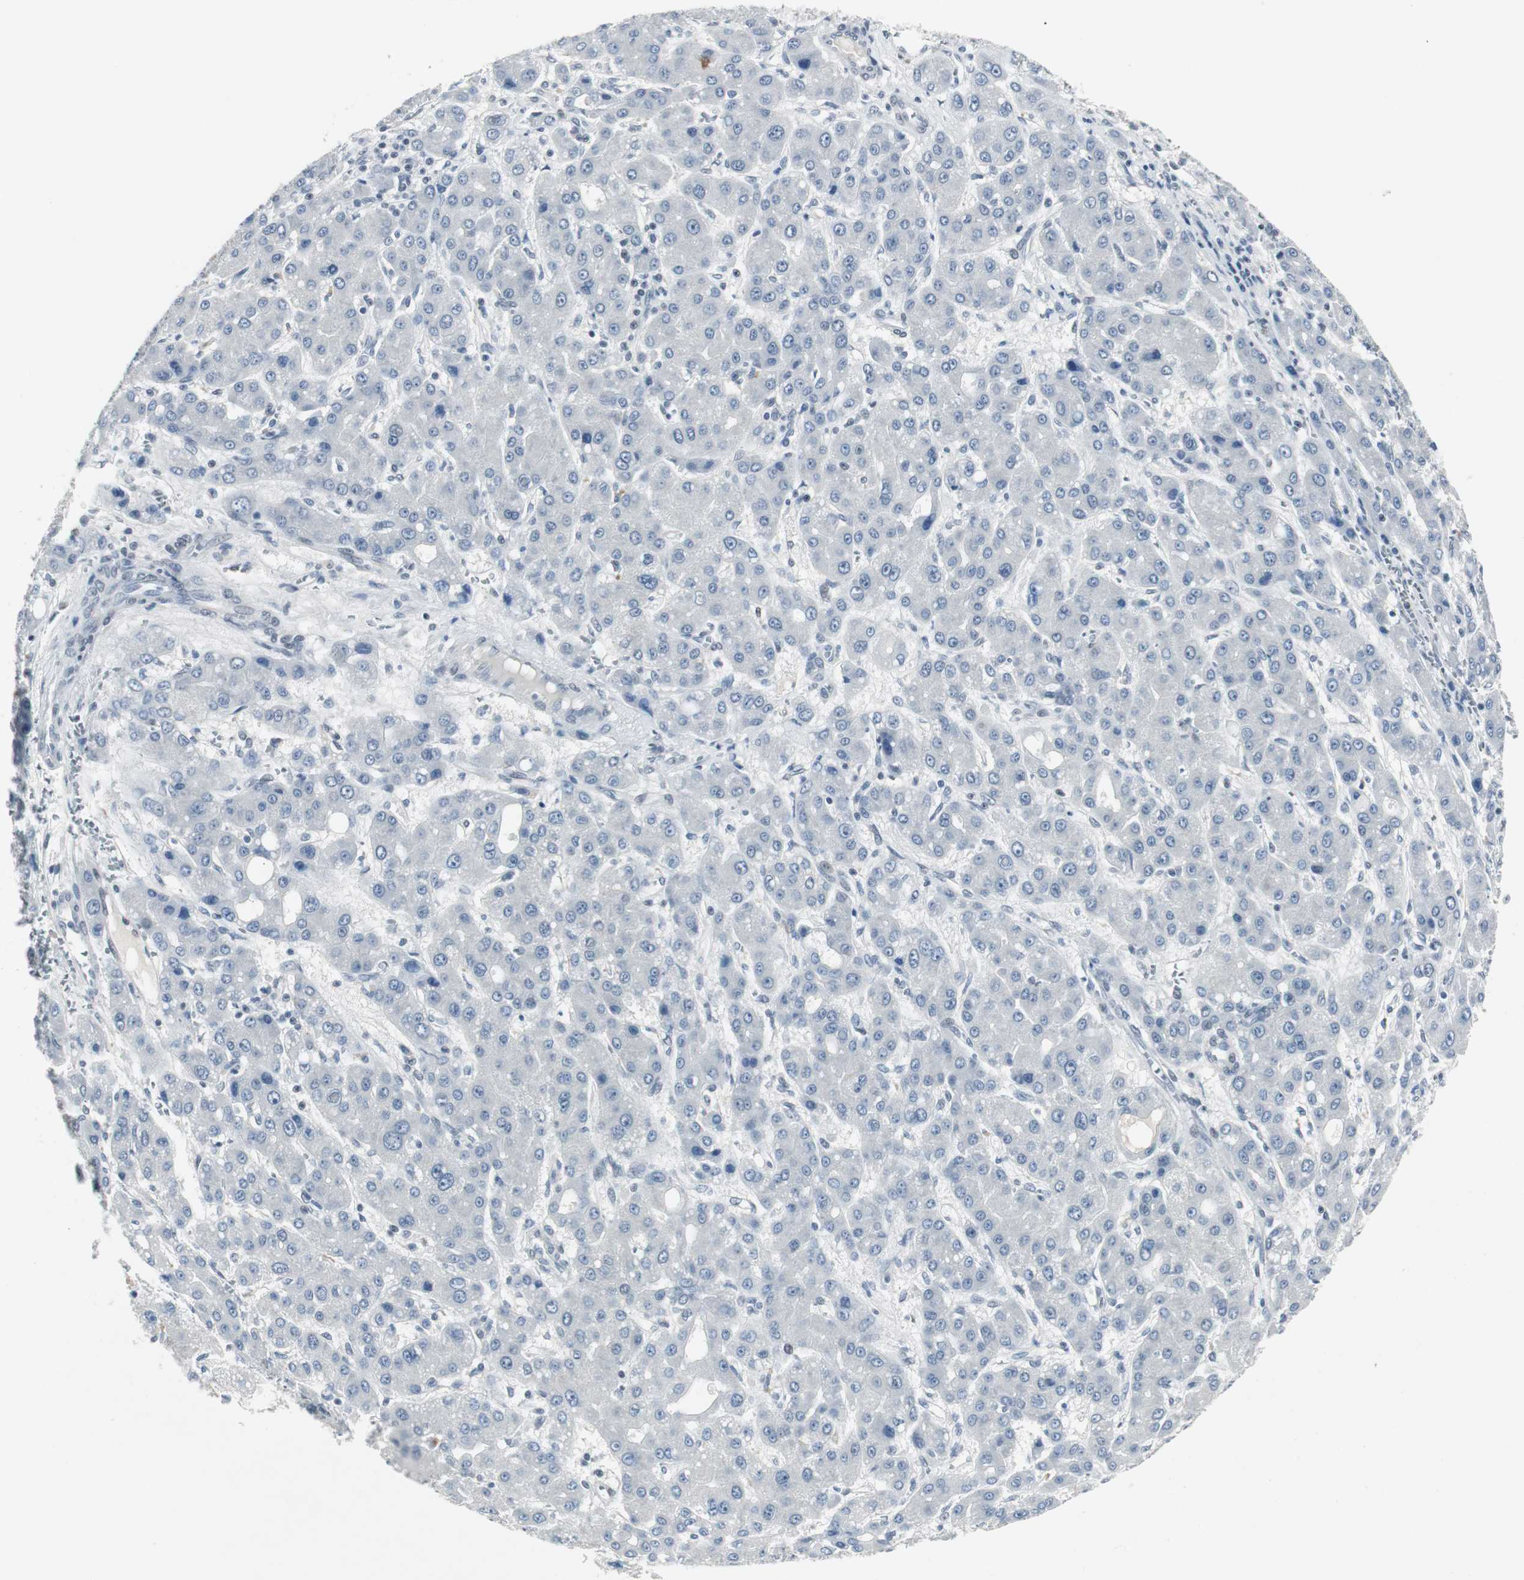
{"staining": {"intensity": "negative", "quantity": "none", "location": "none"}, "tissue": "liver cancer", "cell_type": "Tumor cells", "image_type": "cancer", "snomed": [{"axis": "morphology", "description": "Carcinoma, Hepatocellular, NOS"}, {"axis": "topography", "description": "Liver"}], "caption": "Tumor cells are negative for brown protein staining in hepatocellular carcinoma (liver).", "gene": "ELK1", "patient": {"sex": "male", "age": 55}}